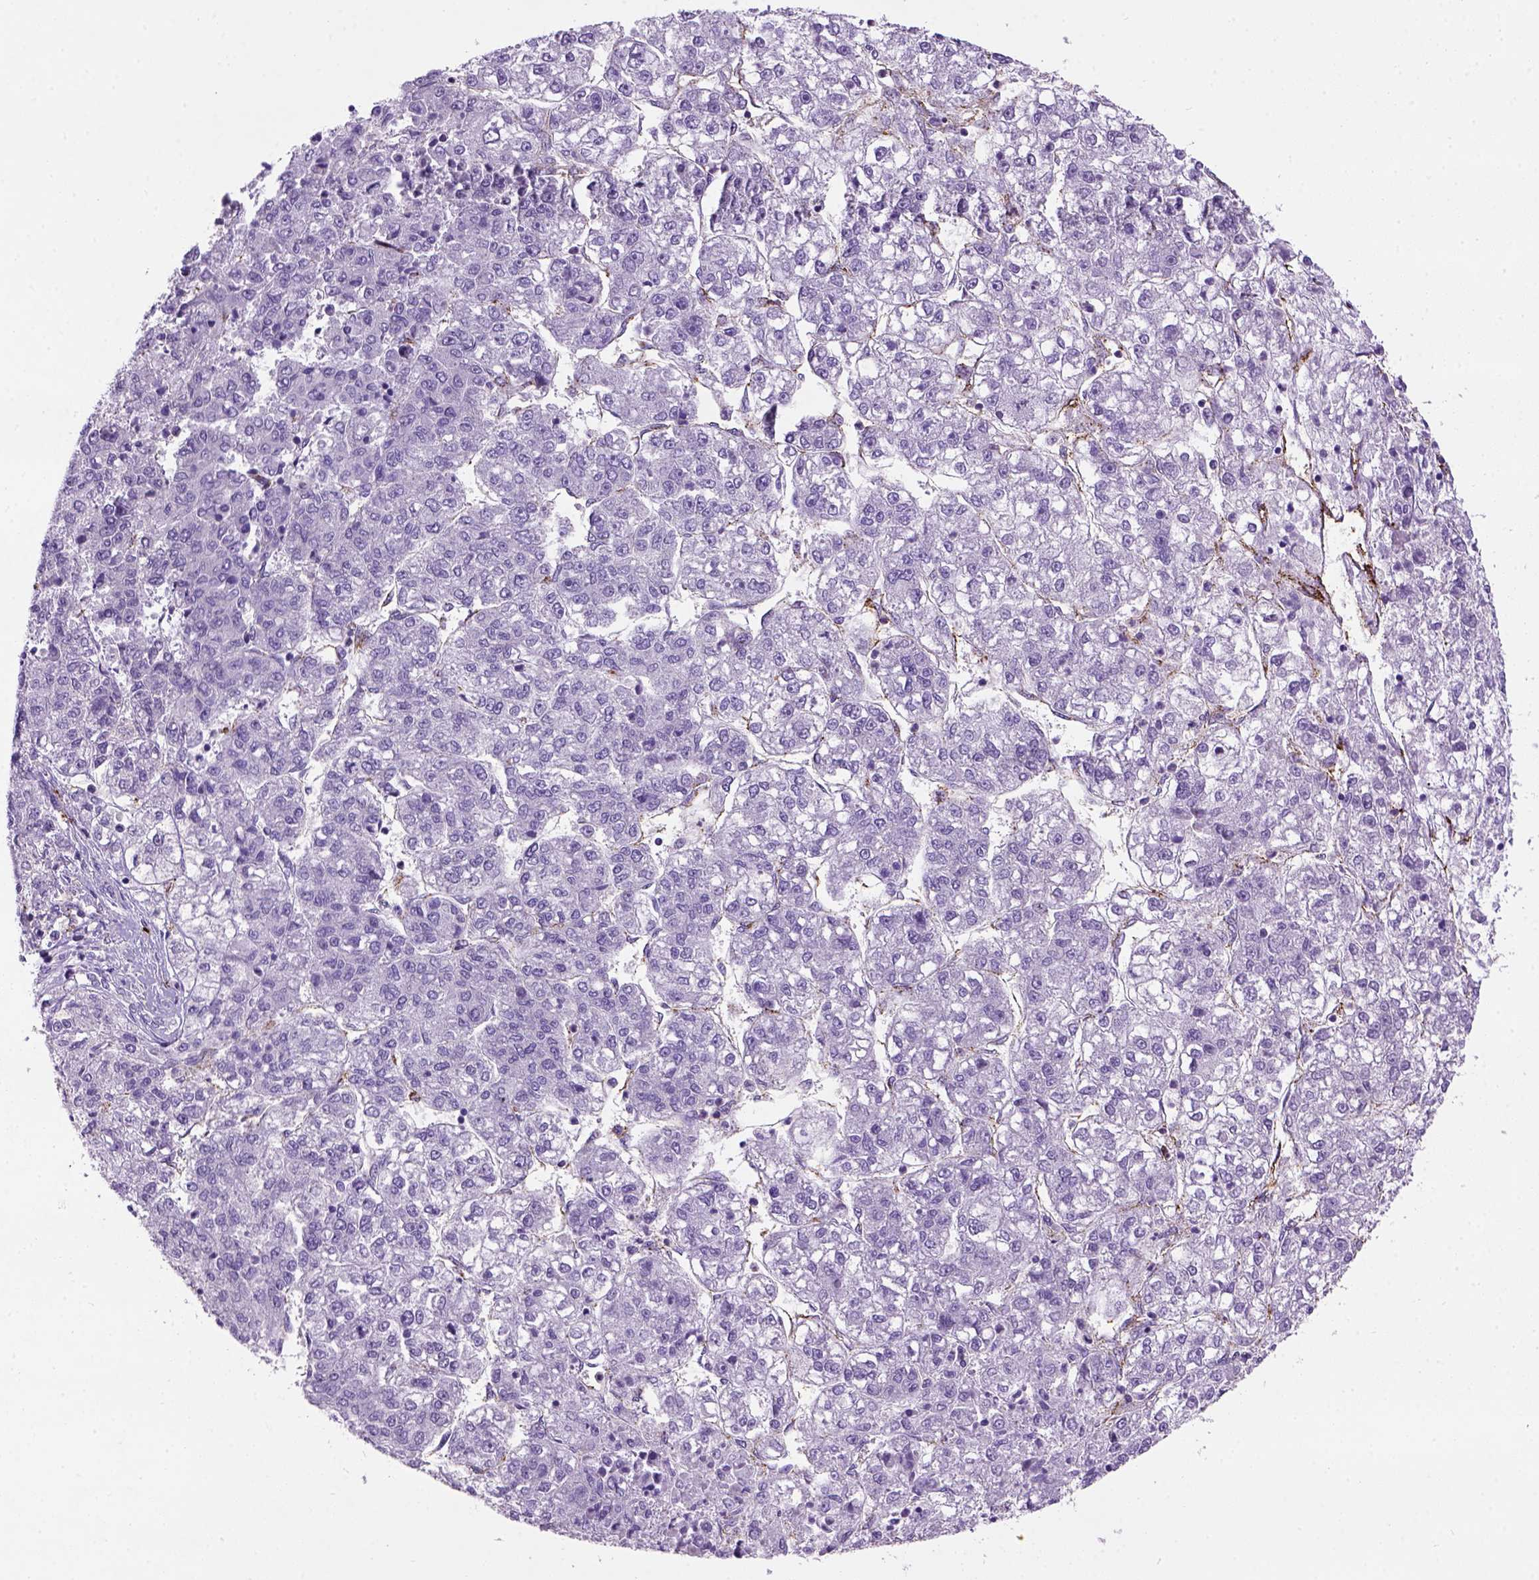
{"staining": {"intensity": "negative", "quantity": "none", "location": "none"}, "tissue": "liver cancer", "cell_type": "Tumor cells", "image_type": "cancer", "snomed": [{"axis": "morphology", "description": "Carcinoma, Hepatocellular, NOS"}, {"axis": "topography", "description": "Liver"}], "caption": "Liver cancer was stained to show a protein in brown. There is no significant positivity in tumor cells. (DAB (3,3'-diaminobenzidine) immunohistochemistry (IHC) with hematoxylin counter stain).", "gene": "VWF", "patient": {"sex": "male", "age": 56}}